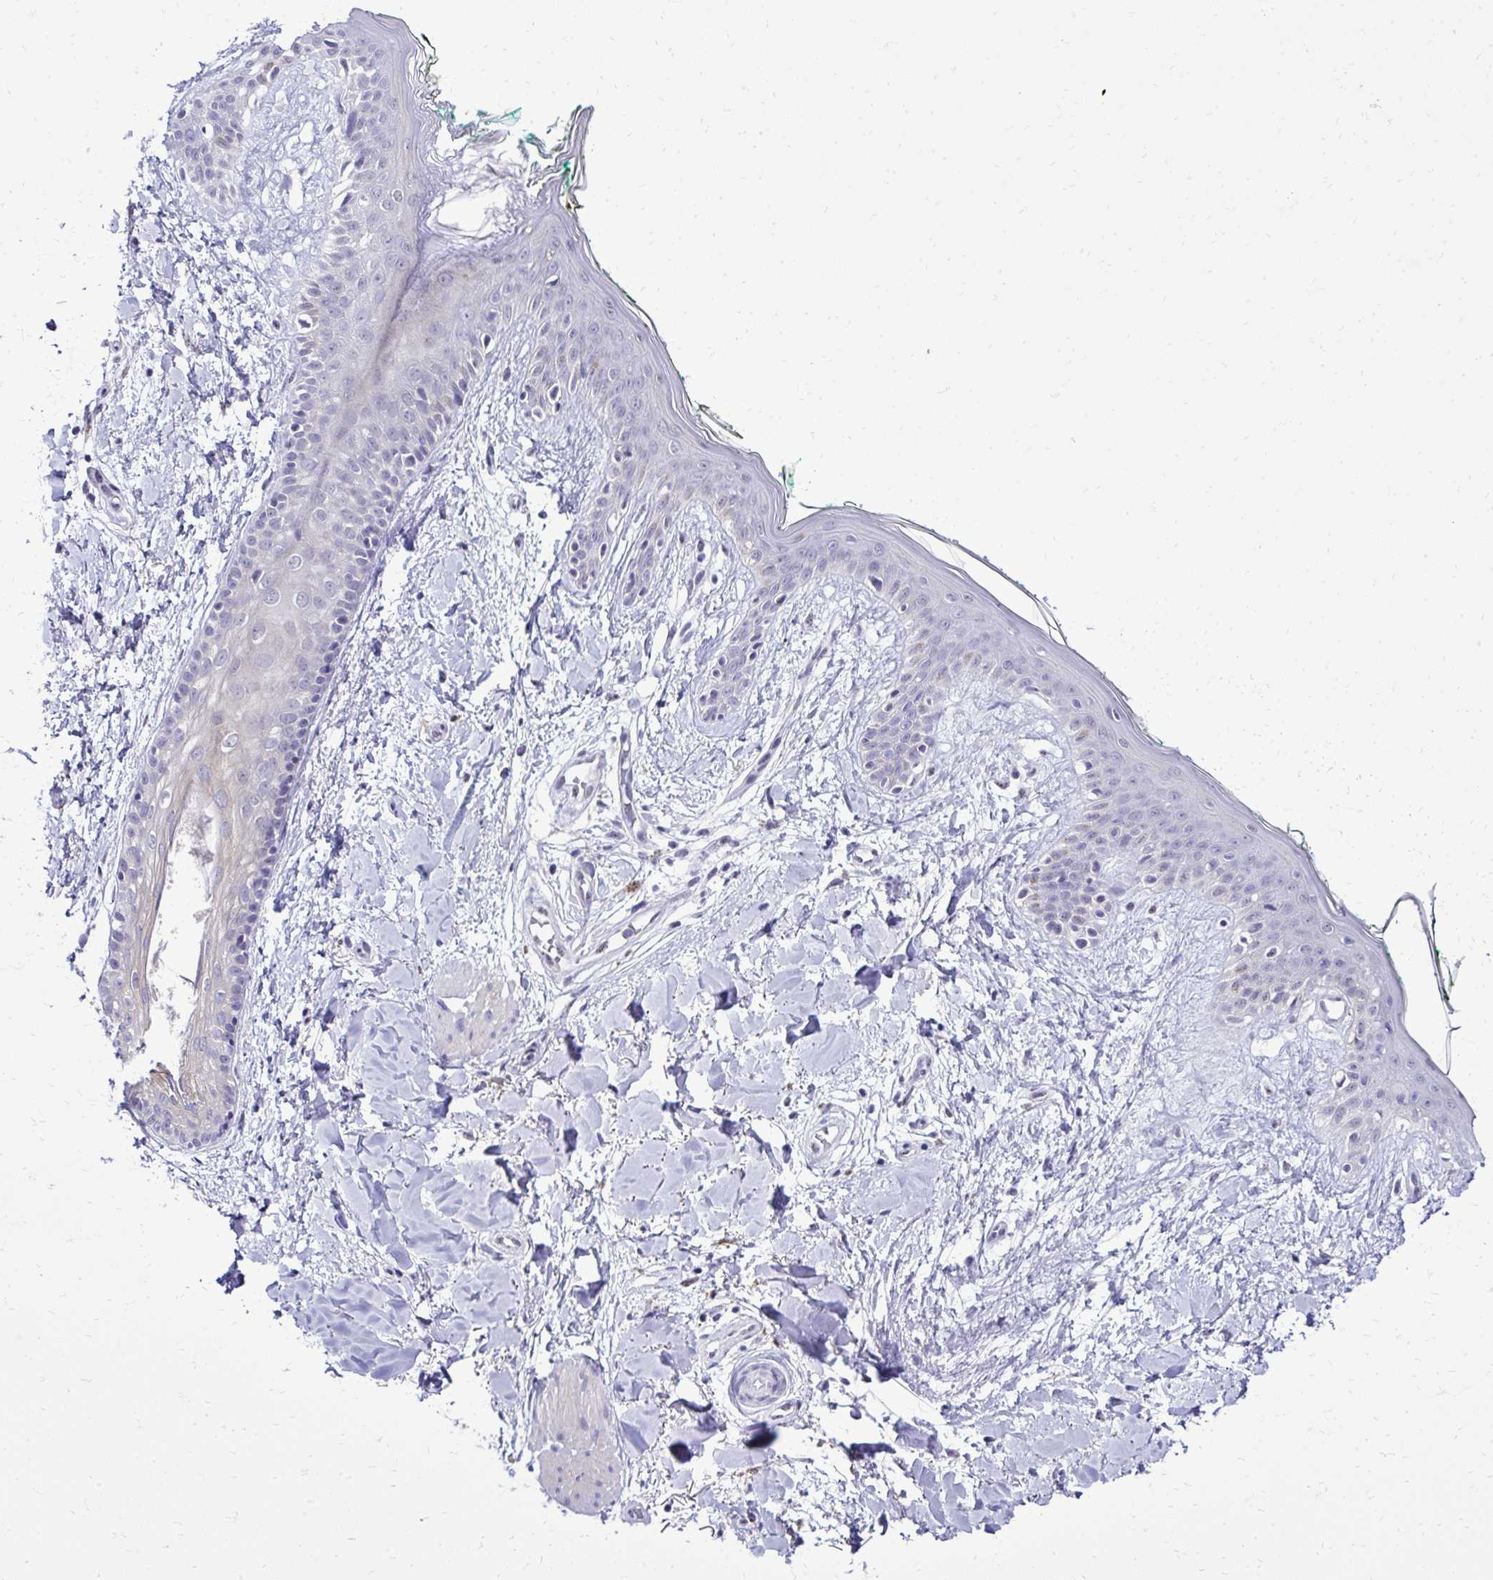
{"staining": {"intensity": "negative", "quantity": "none", "location": "none"}, "tissue": "skin", "cell_type": "Fibroblasts", "image_type": "normal", "snomed": [{"axis": "morphology", "description": "Normal tissue, NOS"}, {"axis": "topography", "description": "Skin"}], "caption": "This micrograph is of benign skin stained with IHC to label a protein in brown with the nuclei are counter-stained blue. There is no staining in fibroblasts.", "gene": "RASL11B", "patient": {"sex": "female", "age": 34}}